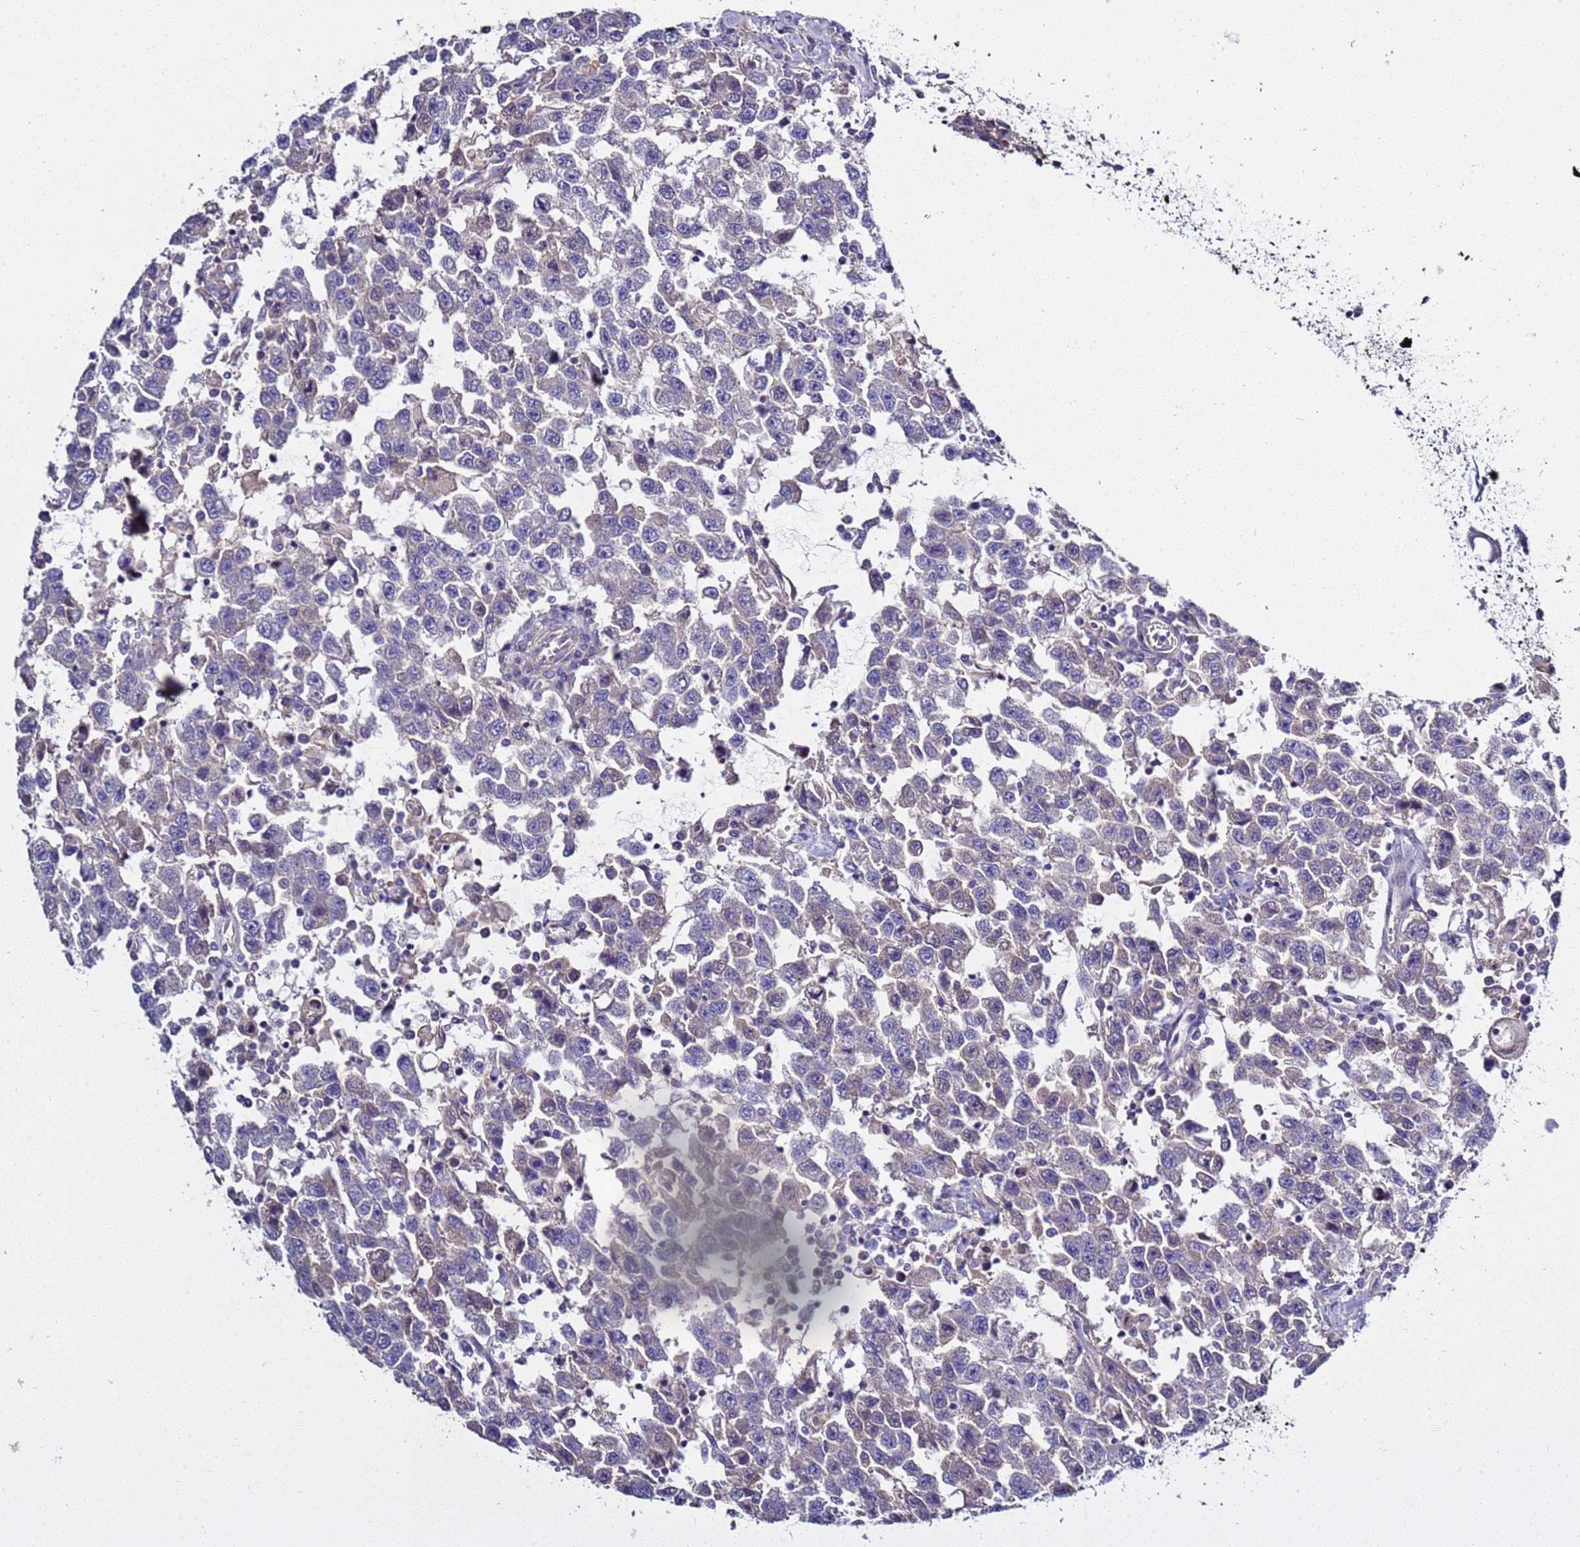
{"staining": {"intensity": "negative", "quantity": "none", "location": "none"}, "tissue": "testis cancer", "cell_type": "Tumor cells", "image_type": "cancer", "snomed": [{"axis": "morphology", "description": "Seminoma, NOS"}, {"axis": "topography", "description": "Testis"}], "caption": "DAB (3,3'-diaminobenzidine) immunohistochemical staining of testis cancer exhibits no significant staining in tumor cells. Nuclei are stained in blue.", "gene": "RABL2B", "patient": {"sex": "male", "age": 41}}